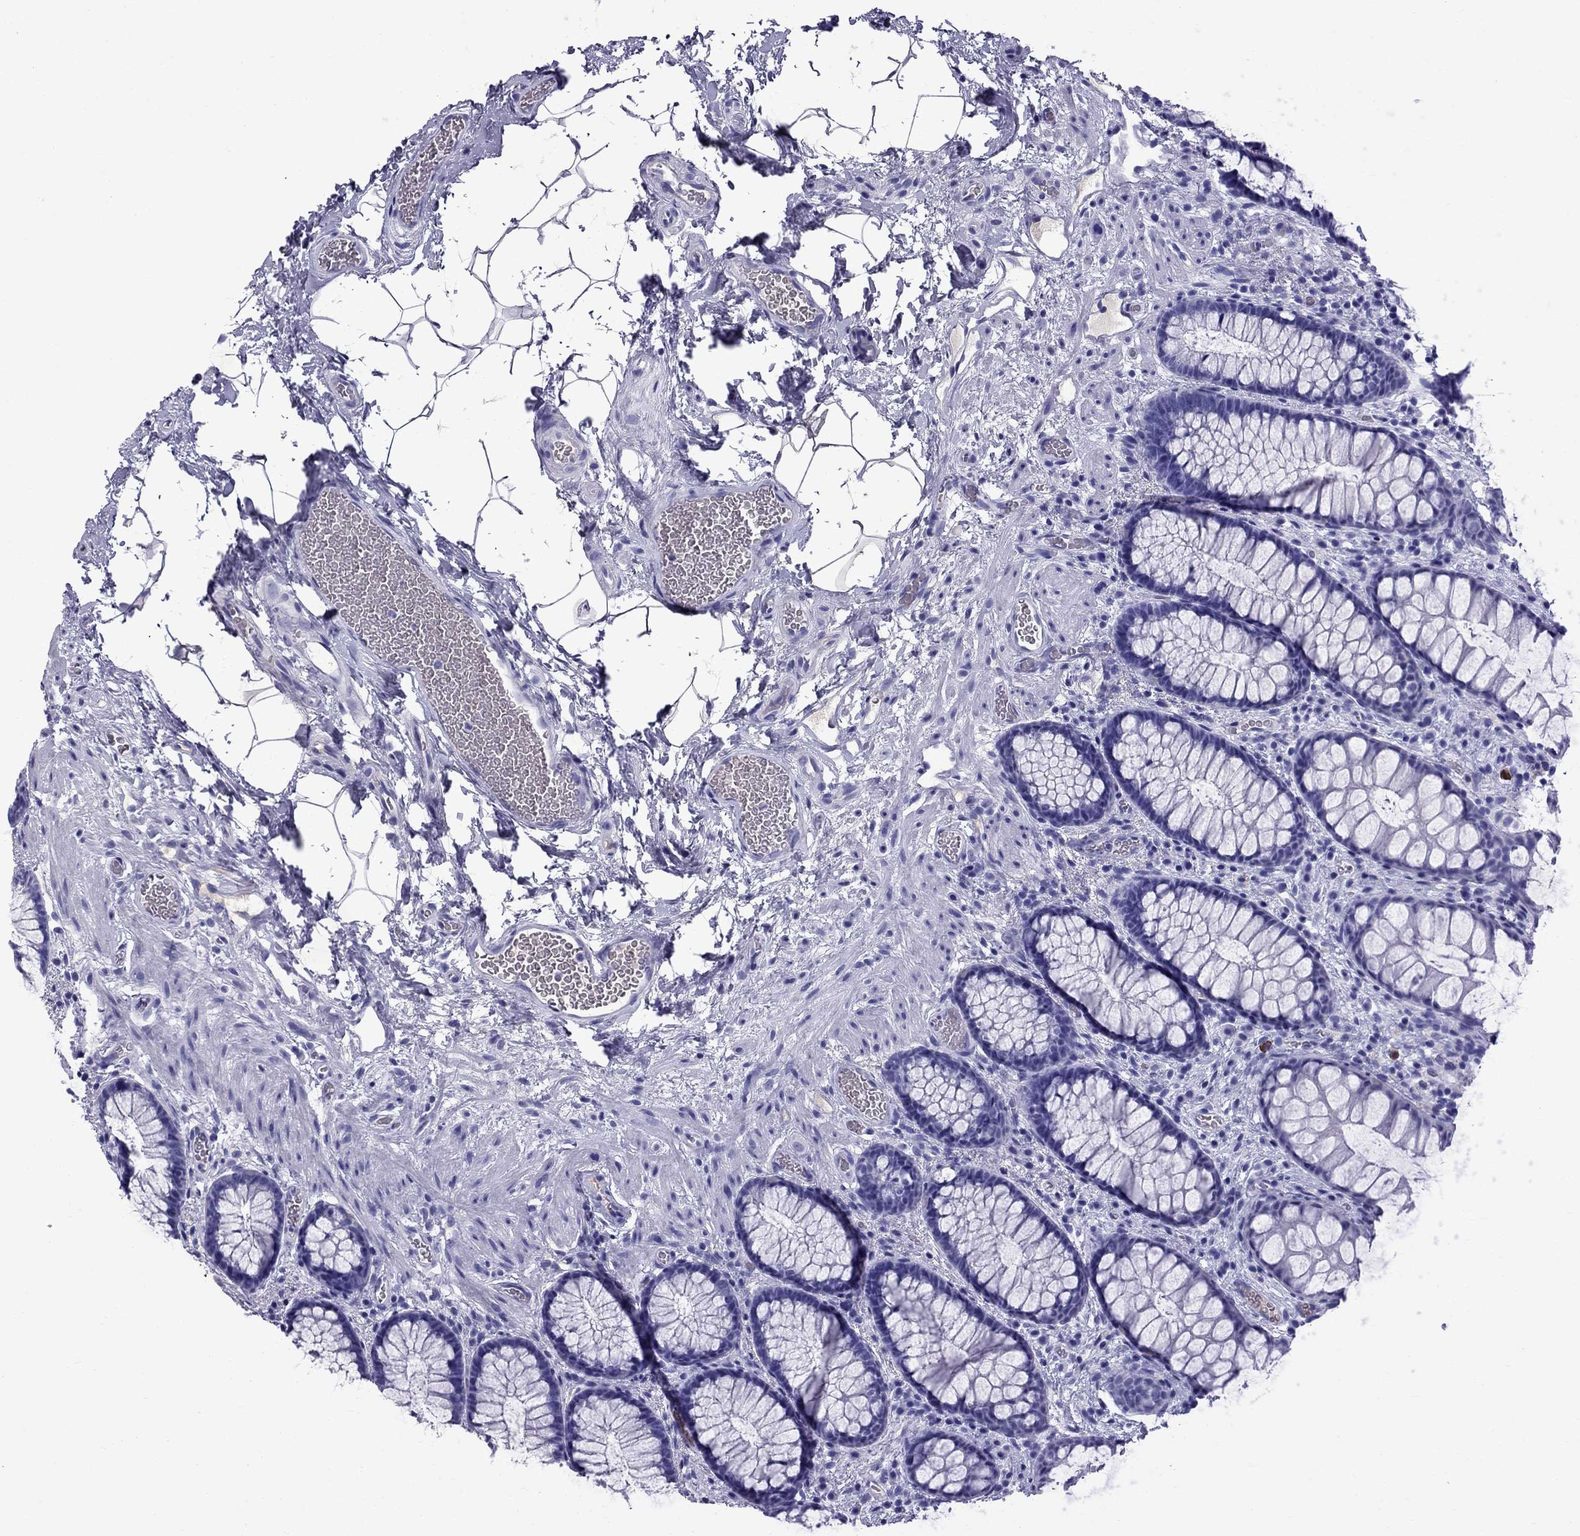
{"staining": {"intensity": "negative", "quantity": "none", "location": "none"}, "tissue": "rectum", "cell_type": "Glandular cells", "image_type": "normal", "snomed": [{"axis": "morphology", "description": "Normal tissue, NOS"}, {"axis": "topography", "description": "Rectum"}], "caption": "The micrograph exhibits no significant staining in glandular cells of rectum.", "gene": "SCART1", "patient": {"sex": "female", "age": 62}}